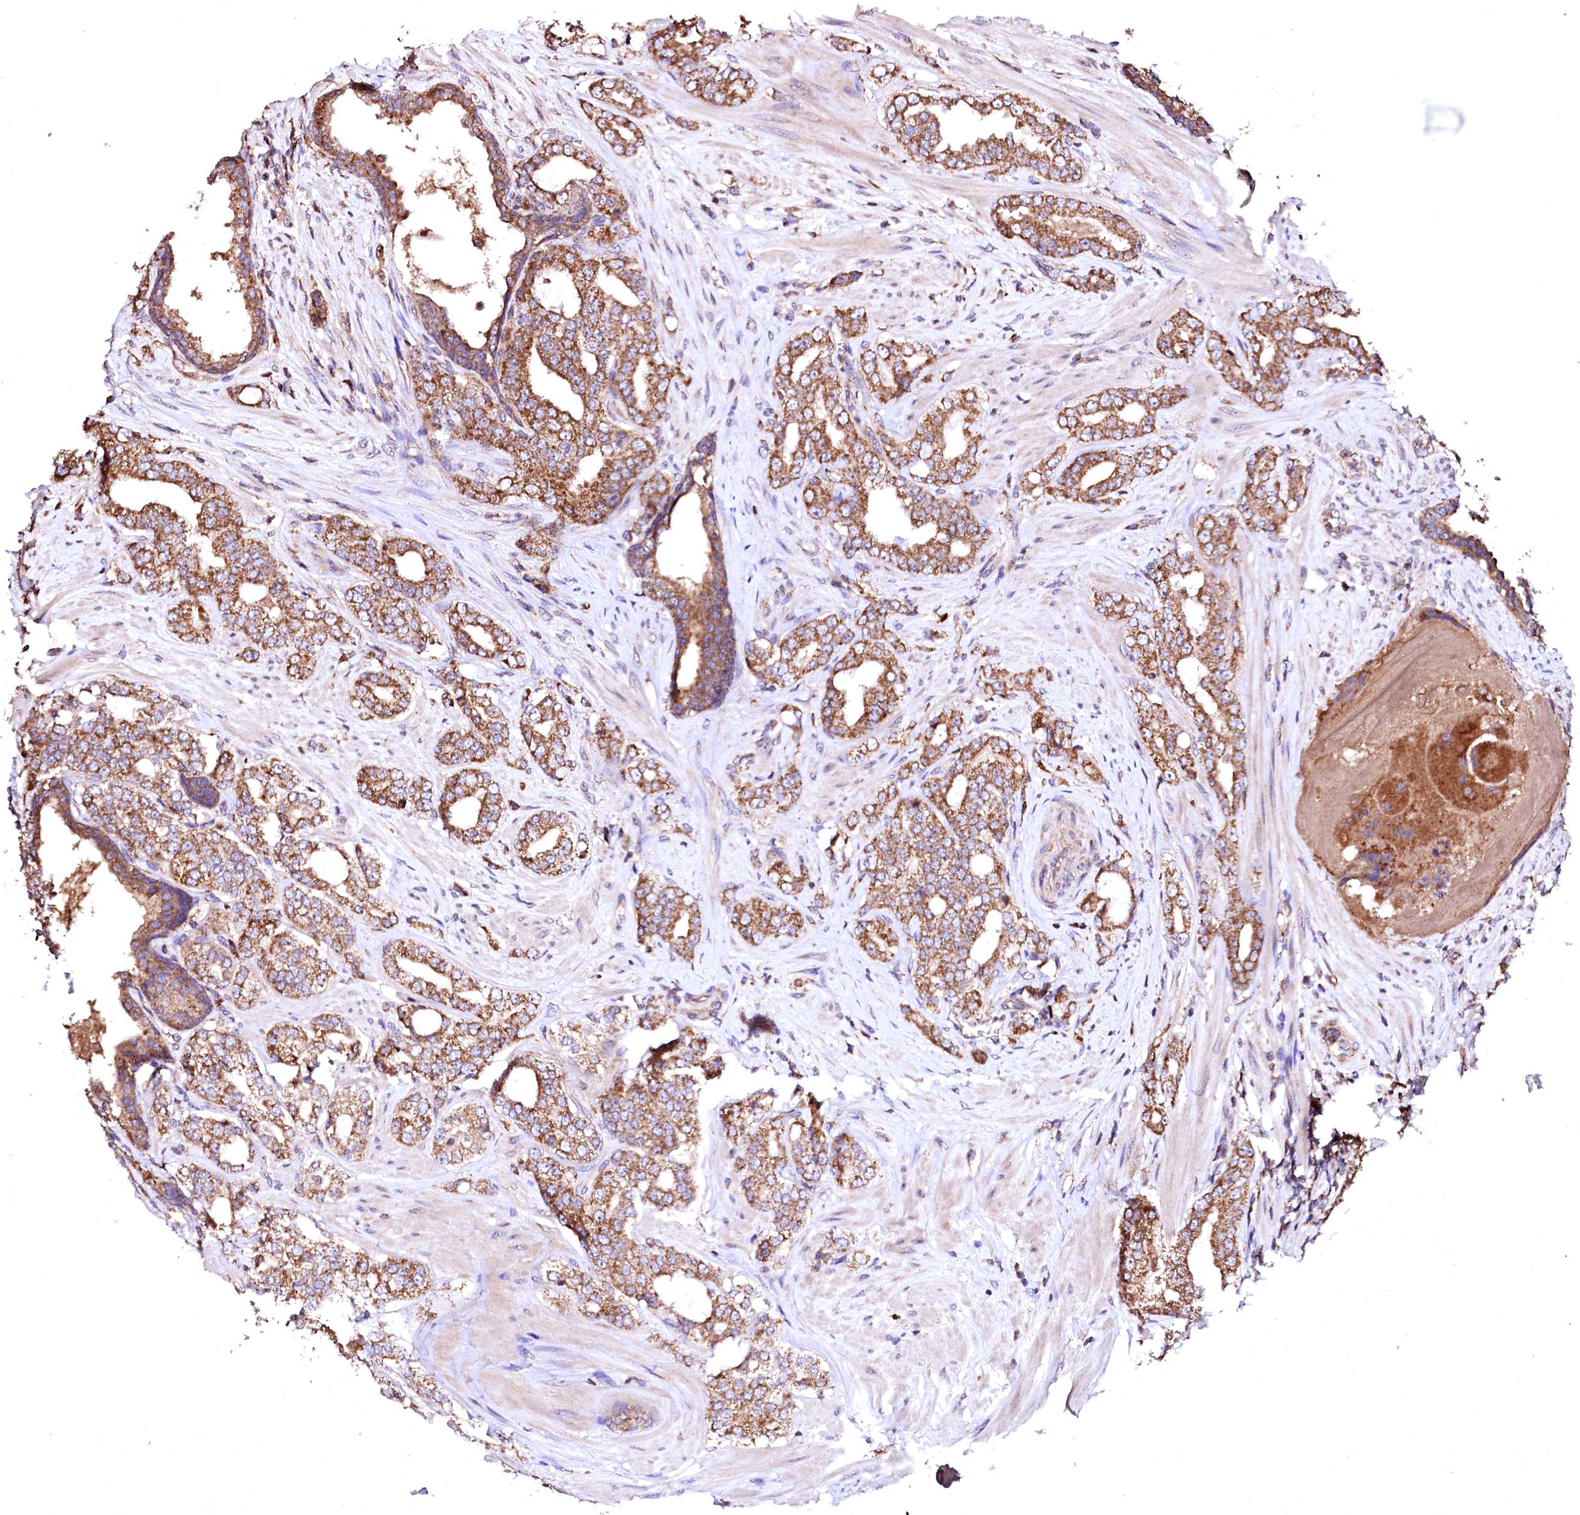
{"staining": {"intensity": "moderate", "quantity": ">75%", "location": "cytoplasmic/membranous"}, "tissue": "prostate cancer", "cell_type": "Tumor cells", "image_type": "cancer", "snomed": [{"axis": "morphology", "description": "Adenocarcinoma, High grade"}, {"axis": "topography", "description": "Prostate"}], "caption": "Tumor cells display medium levels of moderate cytoplasmic/membranous staining in about >75% of cells in human high-grade adenocarcinoma (prostate).", "gene": "ST3GAL1", "patient": {"sex": "male", "age": 64}}